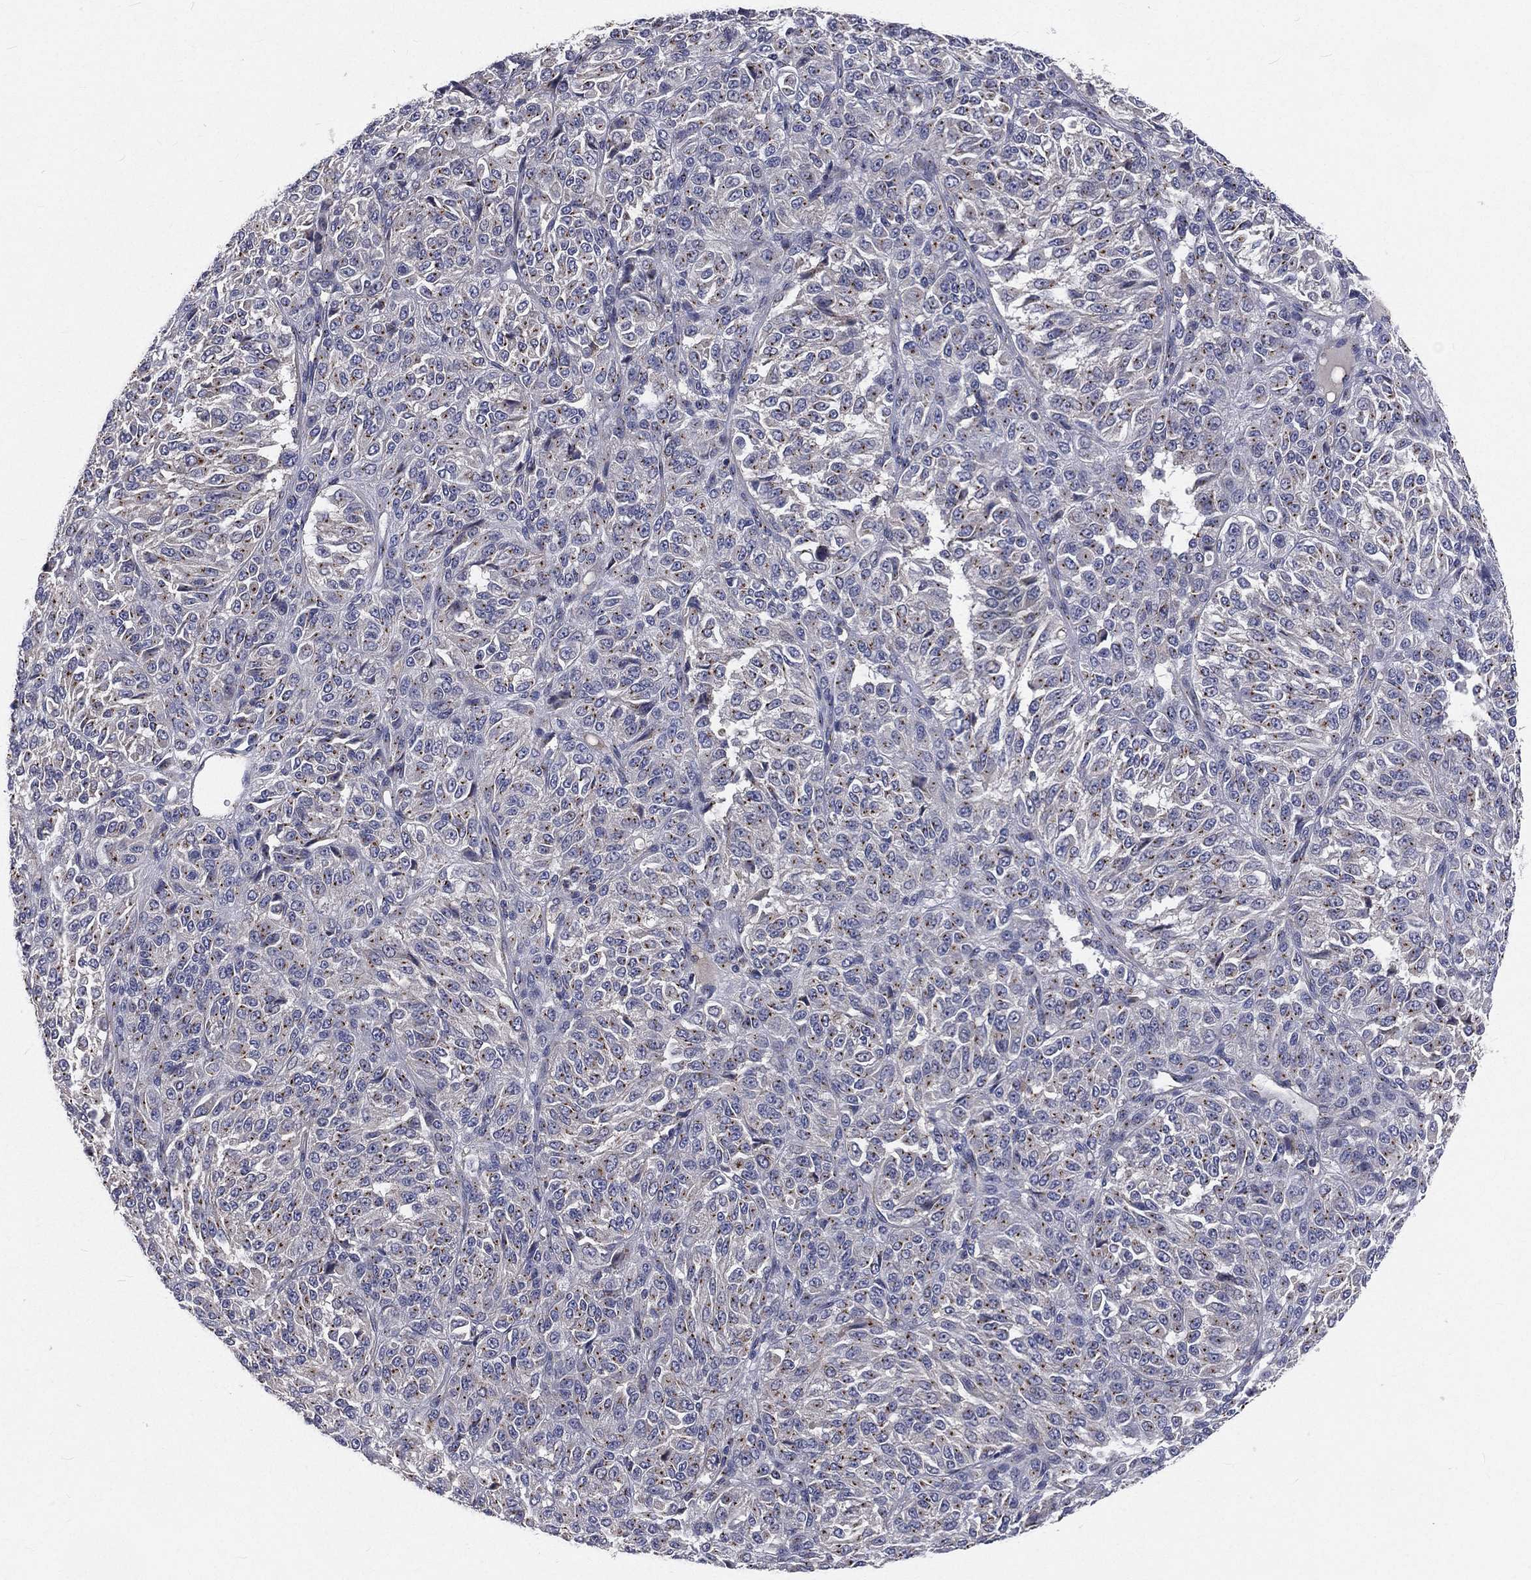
{"staining": {"intensity": "moderate", "quantity": "25%-75%", "location": "cytoplasmic/membranous"}, "tissue": "melanoma", "cell_type": "Tumor cells", "image_type": "cancer", "snomed": [{"axis": "morphology", "description": "Malignant melanoma, Metastatic site"}, {"axis": "topography", "description": "Brain"}], "caption": "The micrograph reveals a brown stain indicating the presence of a protein in the cytoplasmic/membranous of tumor cells in malignant melanoma (metastatic site).", "gene": "CROCC", "patient": {"sex": "female", "age": 56}}